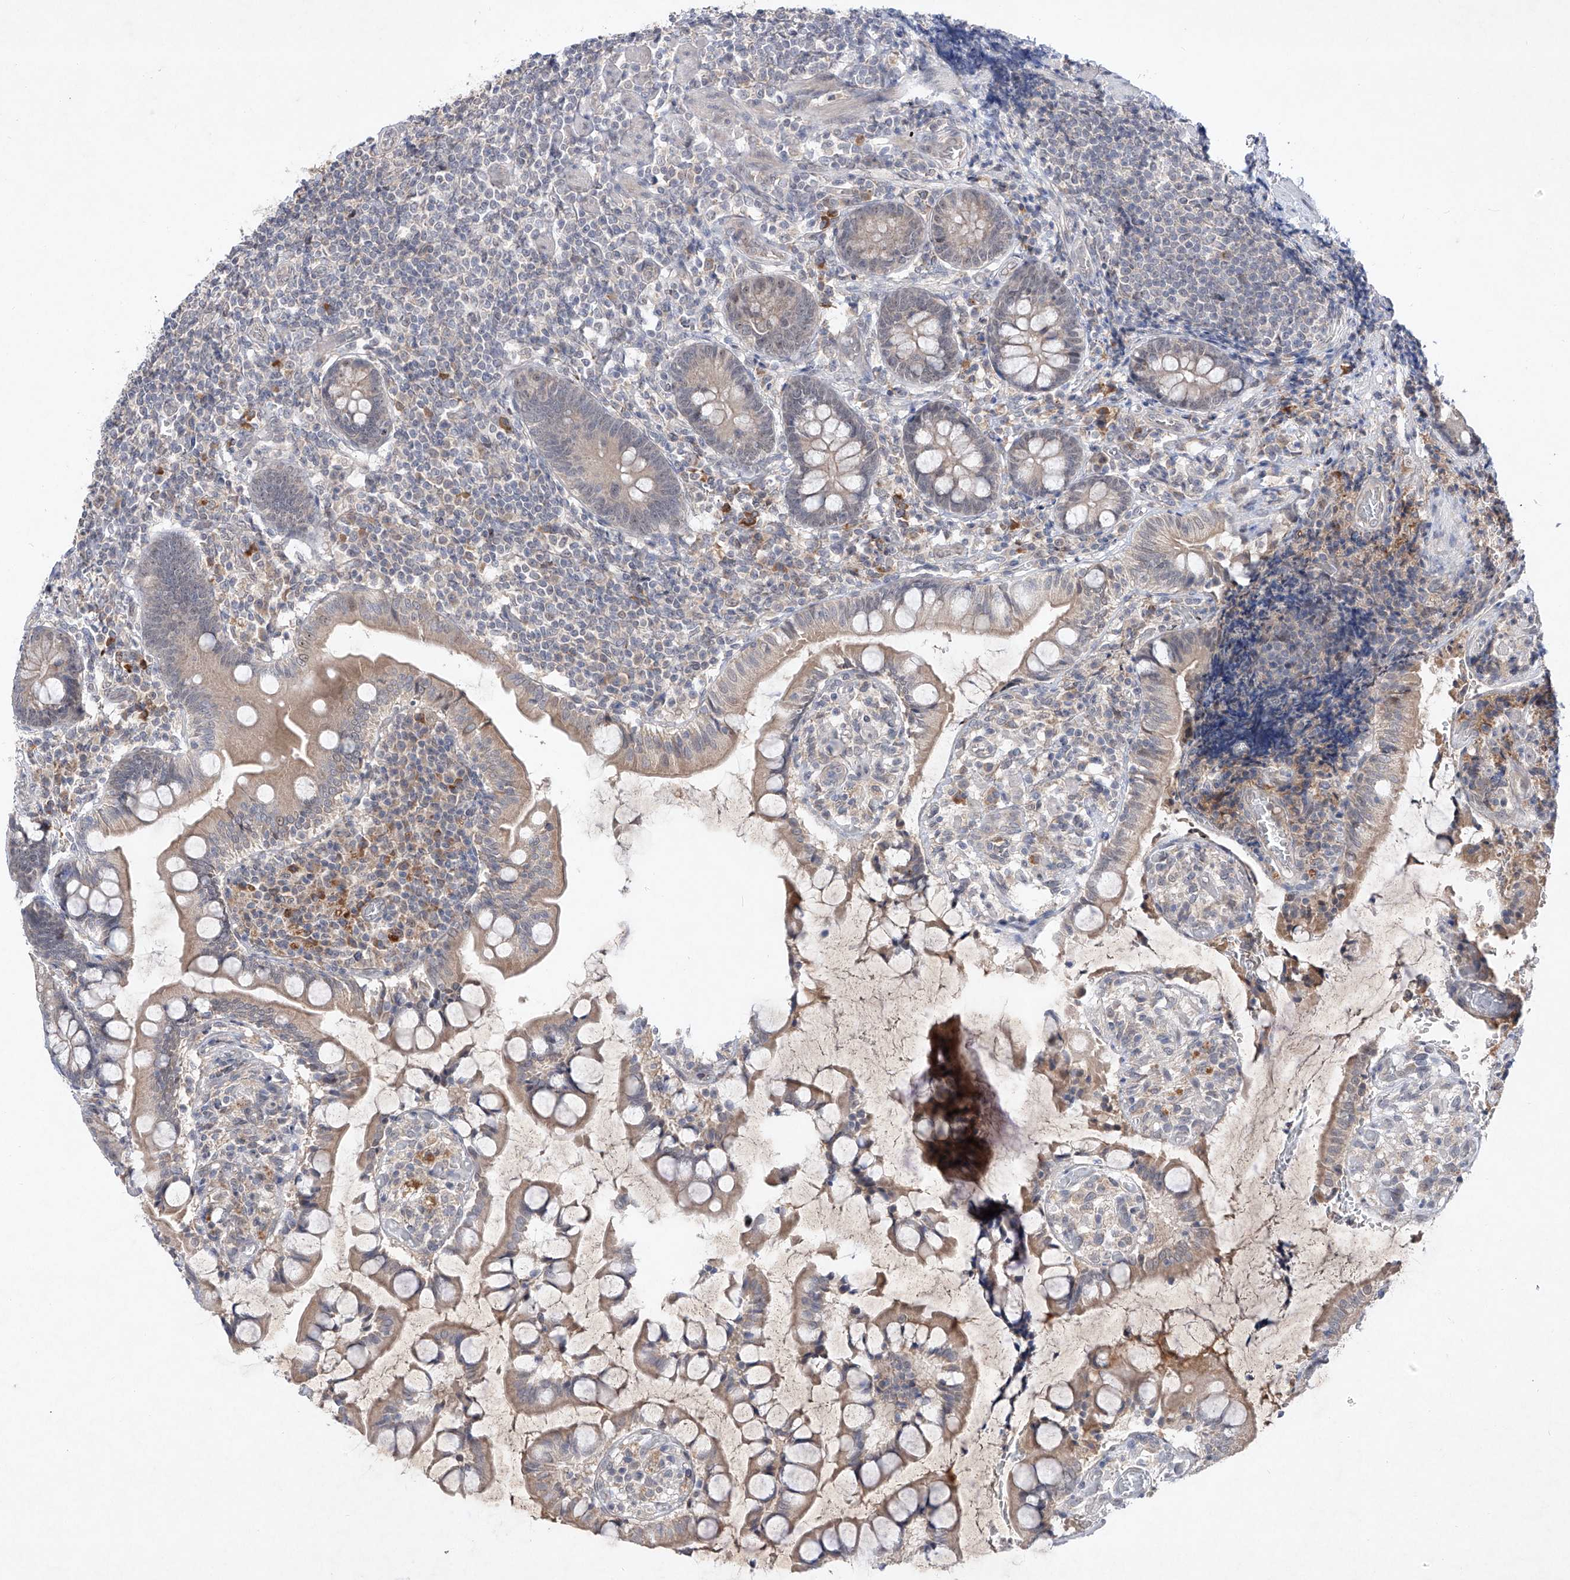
{"staining": {"intensity": "weak", "quantity": "25%-75%", "location": "cytoplasmic/membranous"}, "tissue": "small intestine", "cell_type": "Glandular cells", "image_type": "normal", "snomed": [{"axis": "morphology", "description": "Normal tissue, NOS"}, {"axis": "topography", "description": "Small intestine"}], "caption": "Immunohistochemistry (IHC) micrograph of benign small intestine: small intestine stained using immunohistochemistry (IHC) shows low levels of weak protein expression localized specifically in the cytoplasmic/membranous of glandular cells, appearing as a cytoplasmic/membranous brown color.", "gene": "FAM135A", "patient": {"sex": "male", "age": 52}}